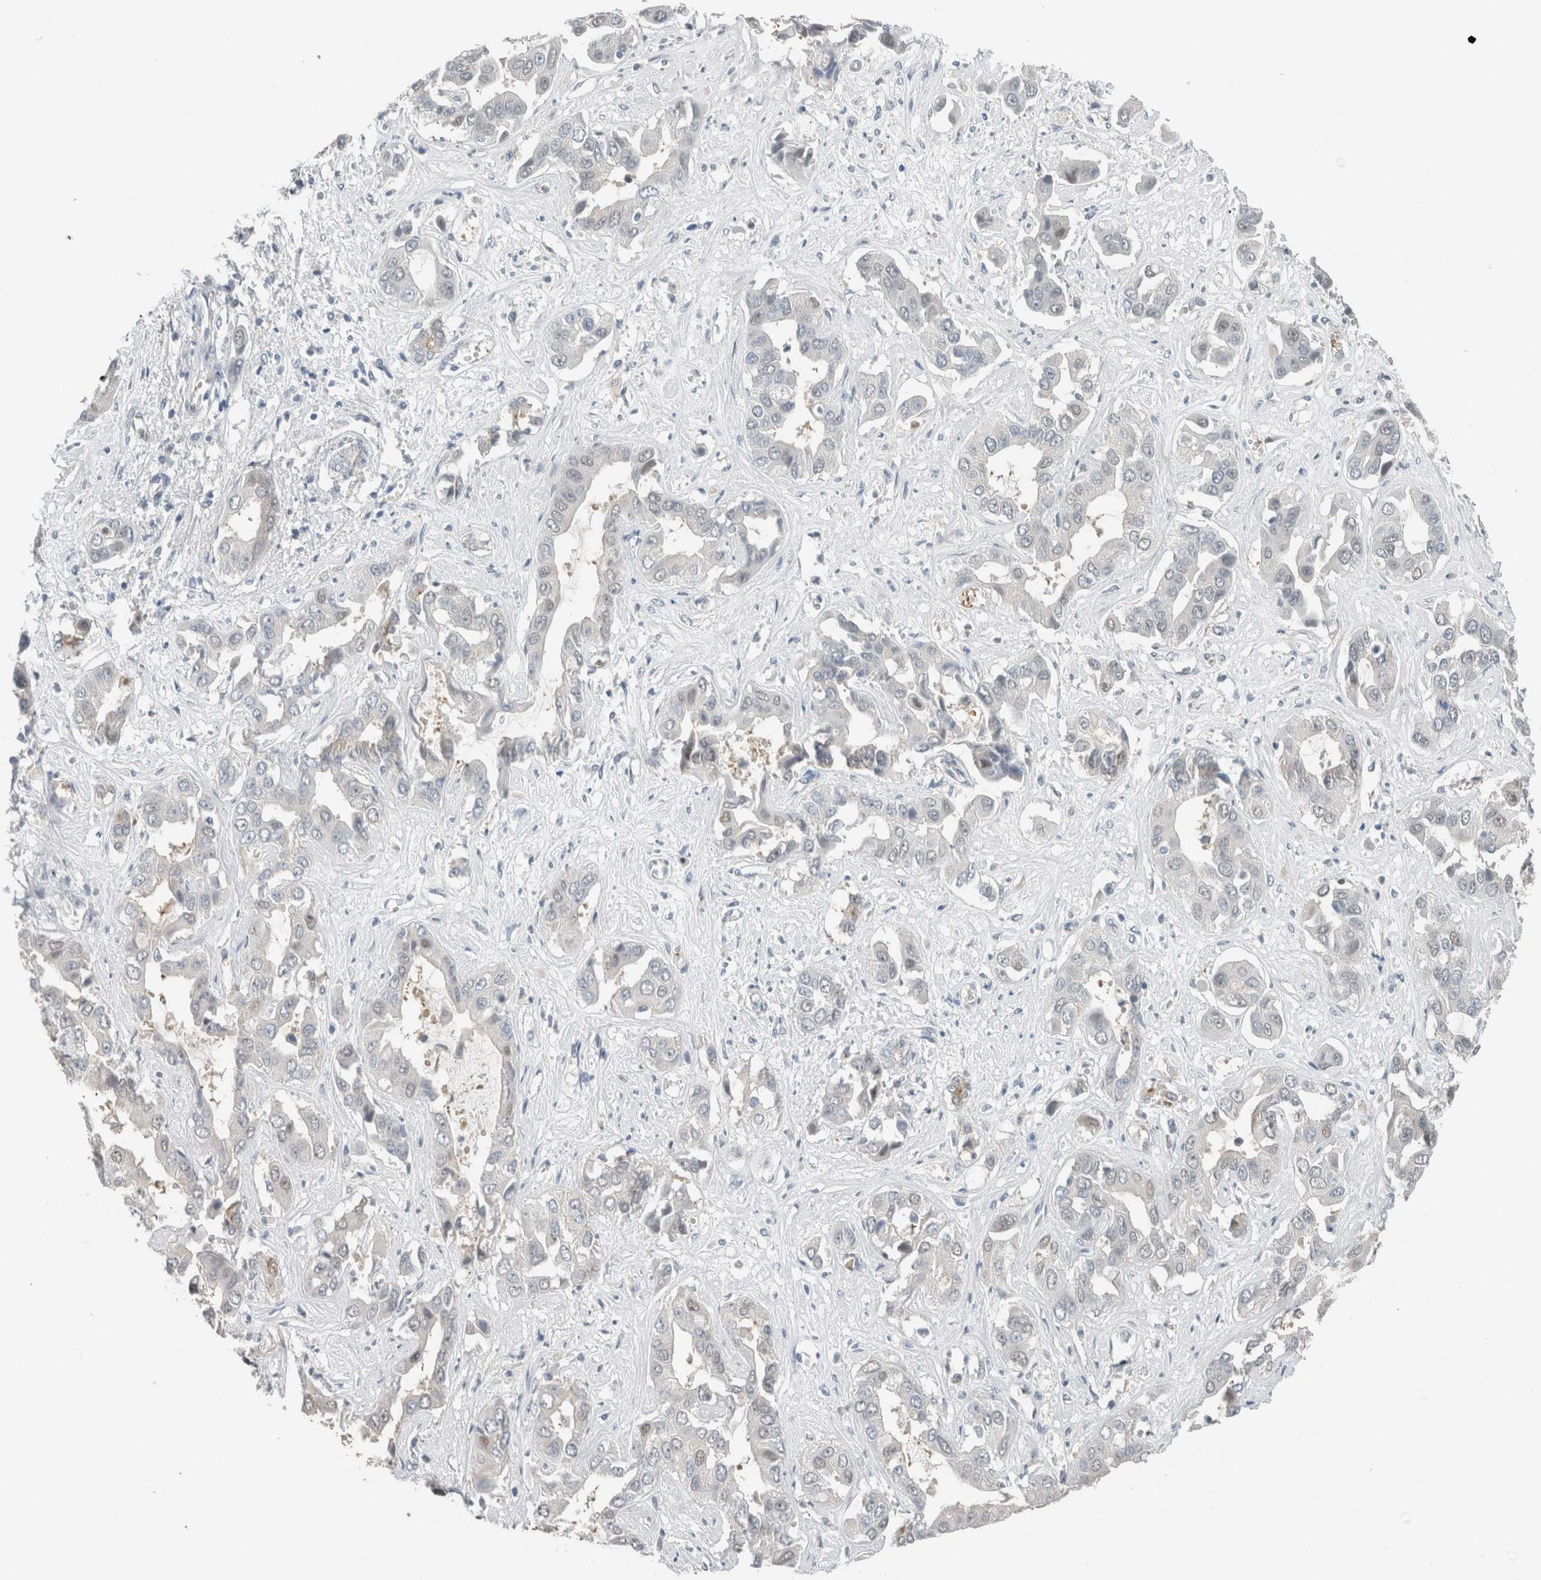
{"staining": {"intensity": "negative", "quantity": "none", "location": "none"}, "tissue": "liver cancer", "cell_type": "Tumor cells", "image_type": "cancer", "snomed": [{"axis": "morphology", "description": "Cholangiocarcinoma"}, {"axis": "topography", "description": "Liver"}], "caption": "An IHC histopathology image of liver cholangiocarcinoma is shown. There is no staining in tumor cells of liver cholangiocarcinoma.", "gene": "CRAT", "patient": {"sex": "female", "age": 52}}